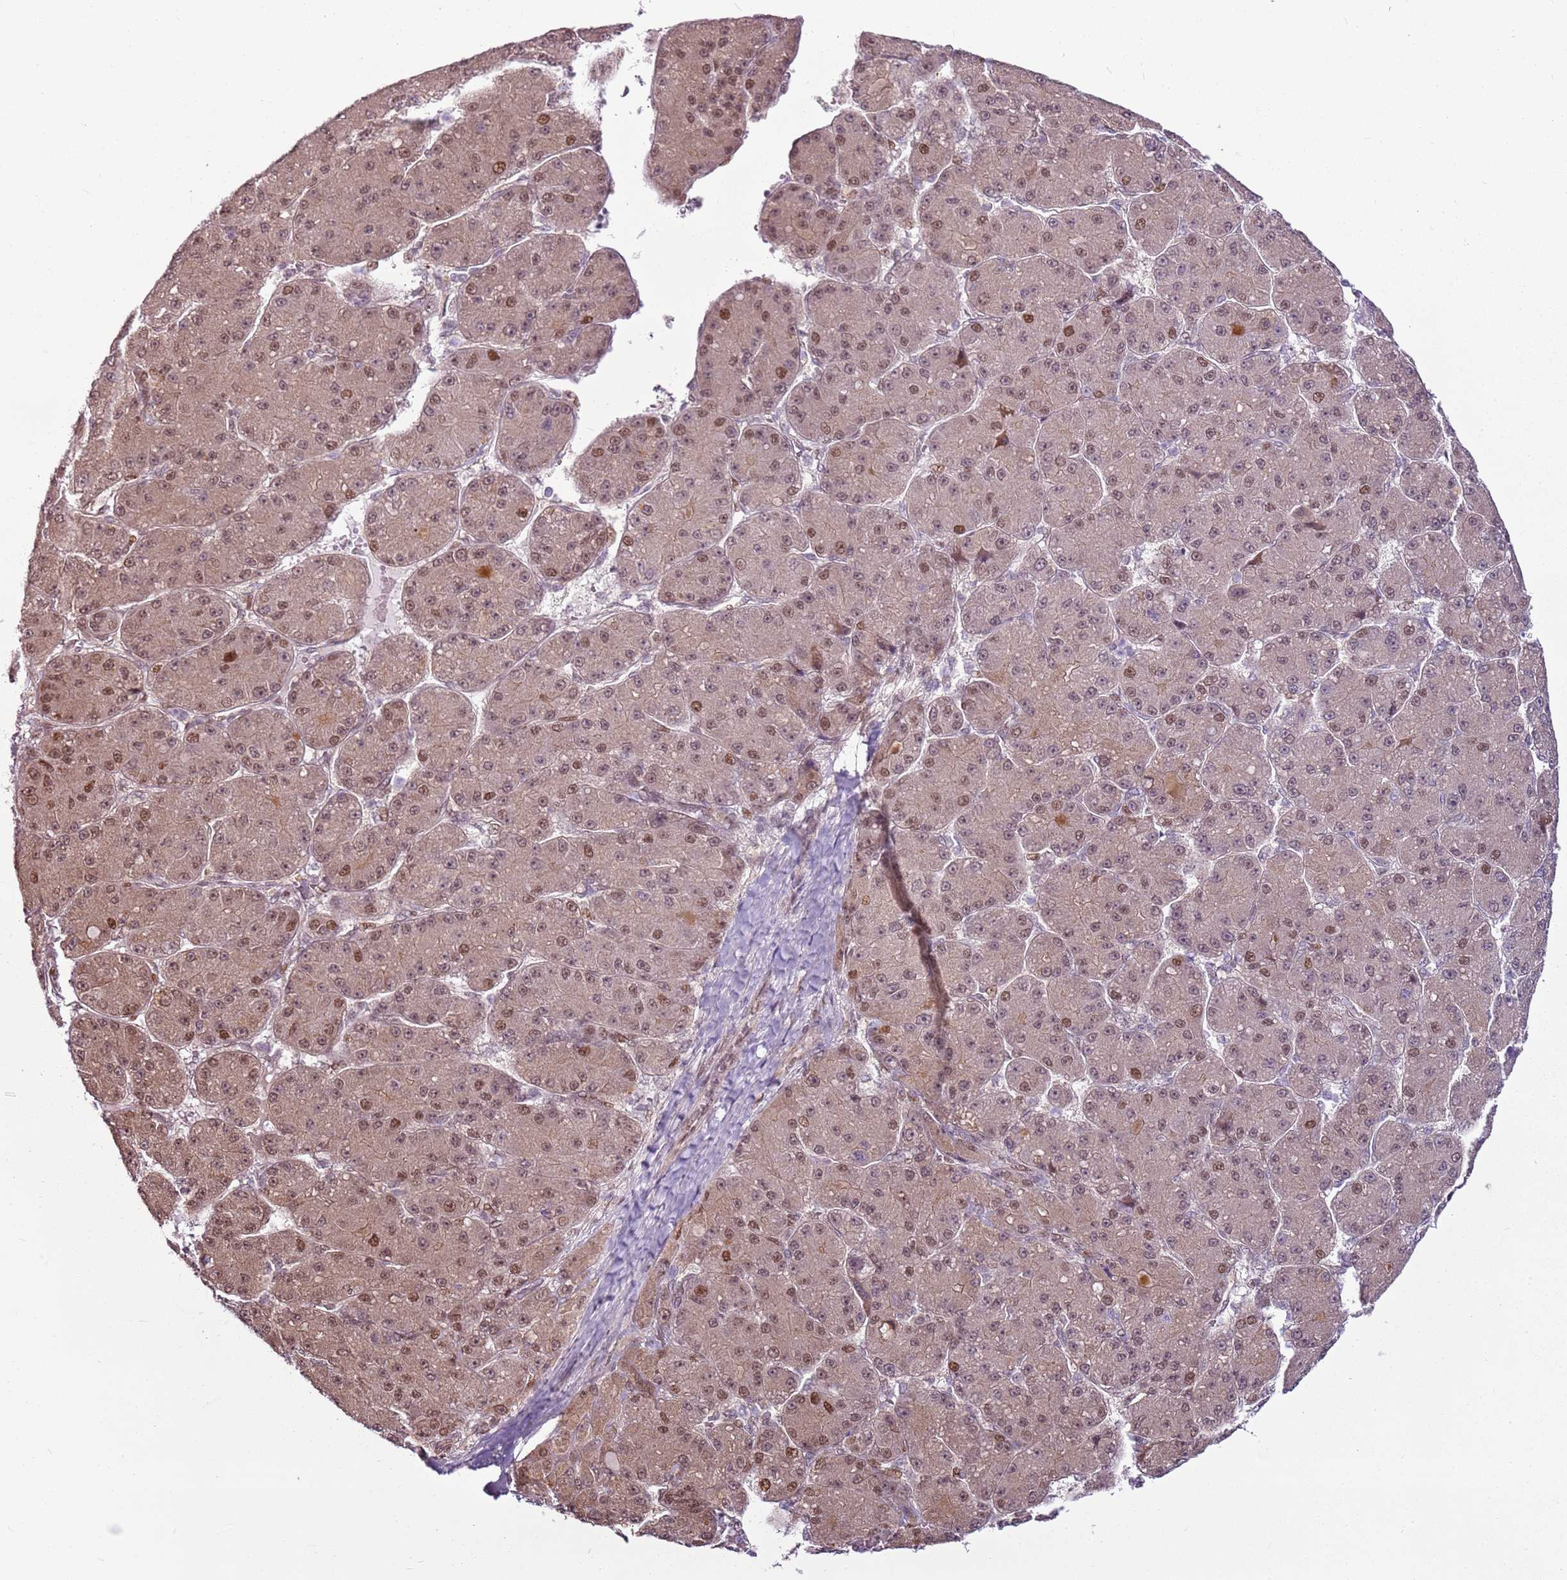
{"staining": {"intensity": "moderate", "quantity": ">75%", "location": "cytoplasmic/membranous,nuclear"}, "tissue": "liver cancer", "cell_type": "Tumor cells", "image_type": "cancer", "snomed": [{"axis": "morphology", "description": "Carcinoma, Hepatocellular, NOS"}, {"axis": "topography", "description": "Liver"}], "caption": "IHC photomicrograph of human liver cancer stained for a protein (brown), which exhibits medium levels of moderate cytoplasmic/membranous and nuclear positivity in approximately >75% of tumor cells.", "gene": "PCTP", "patient": {"sex": "male", "age": 67}}